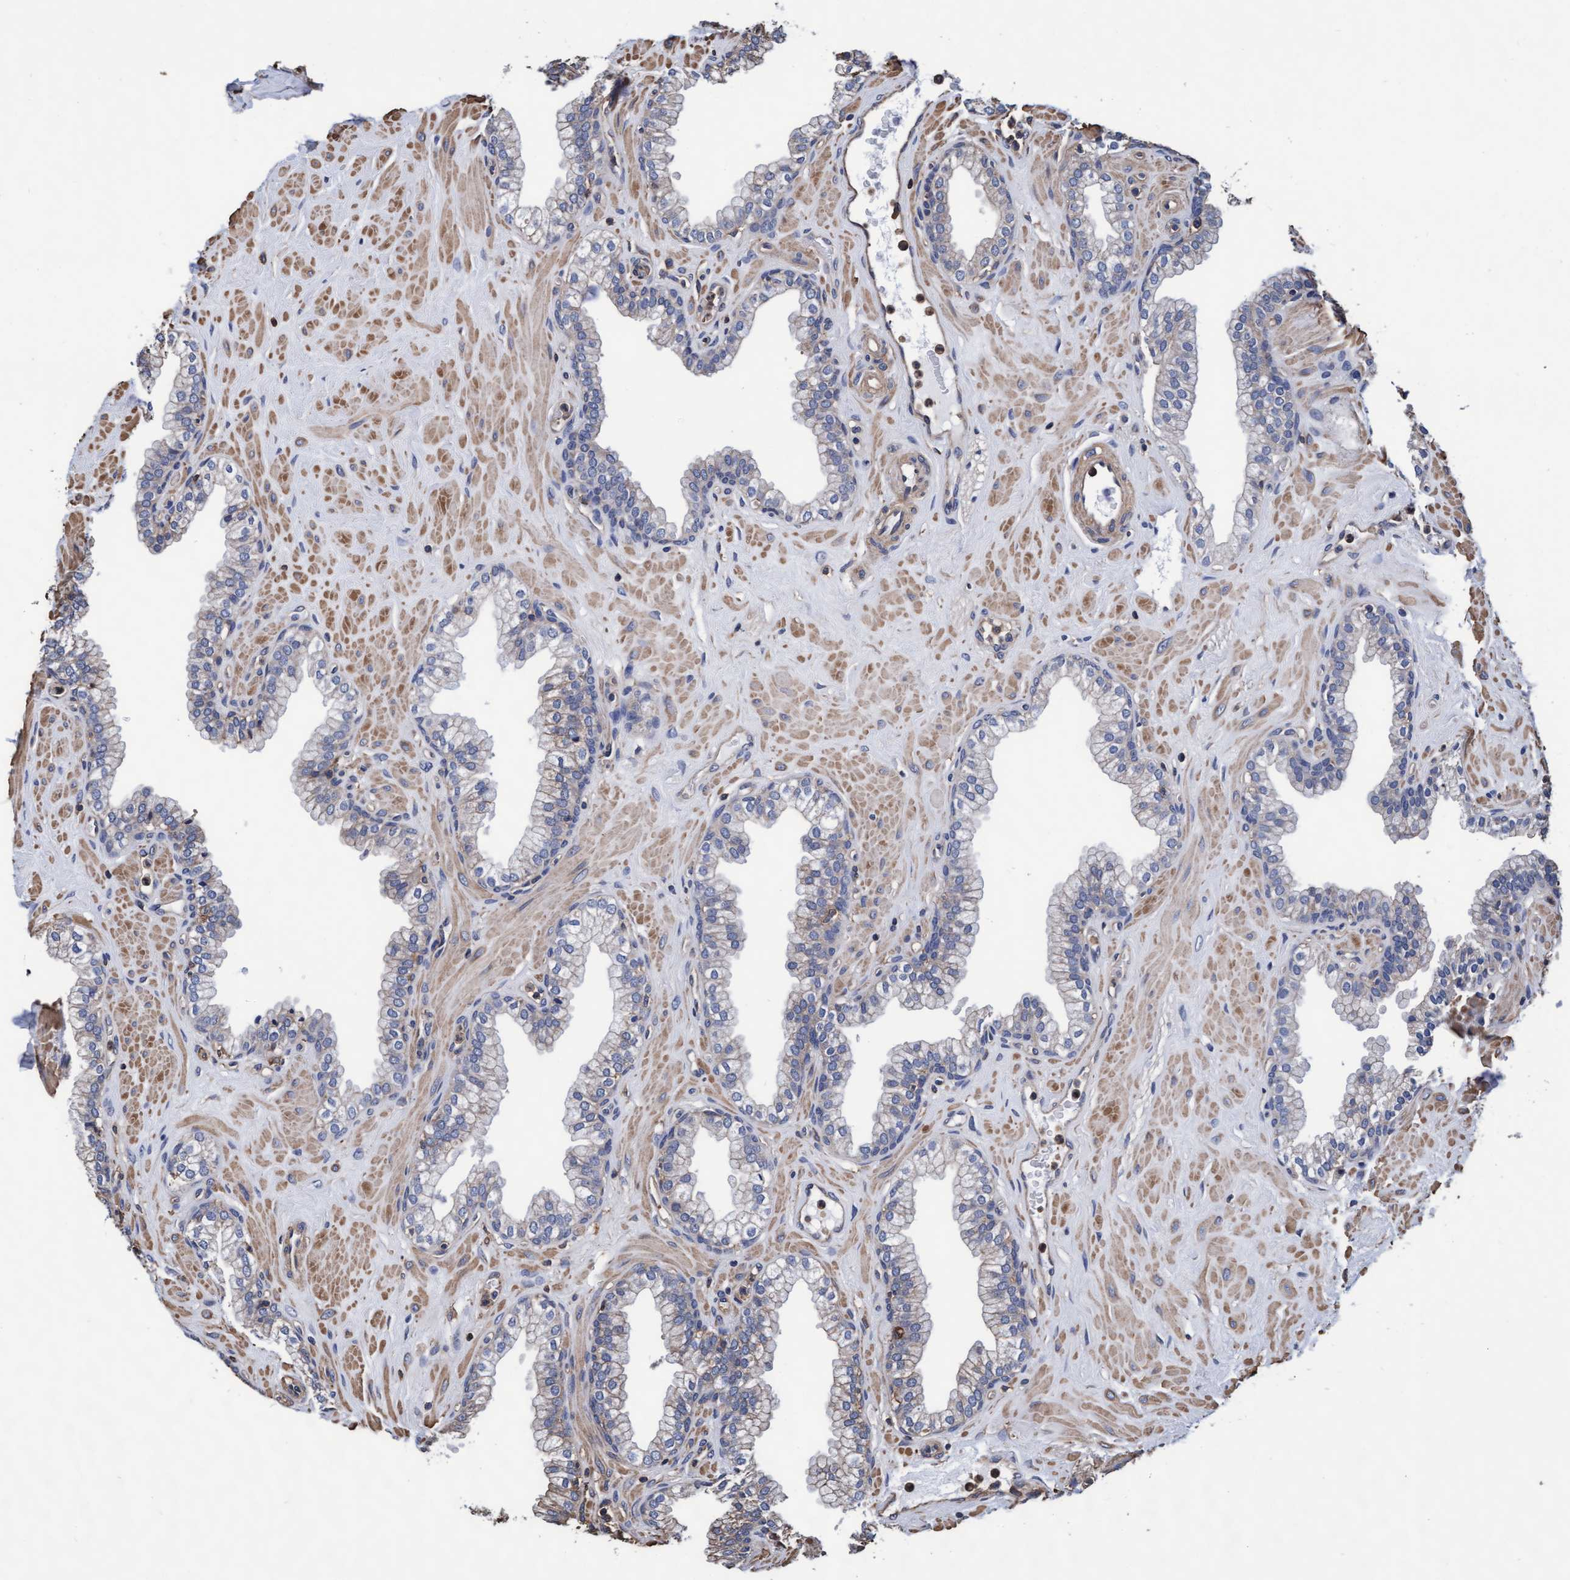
{"staining": {"intensity": "negative", "quantity": "none", "location": "none"}, "tissue": "prostate", "cell_type": "Glandular cells", "image_type": "normal", "snomed": [{"axis": "morphology", "description": "Normal tissue, NOS"}, {"axis": "morphology", "description": "Urothelial carcinoma, Low grade"}, {"axis": "topography", "description": "Urinary bladder"}, {"axis": "topography", "description": "Prostate"}], "caption": "This is a photomicrograph of immunohistochemistry staining of benign prostate, which shows no staining in glandular cells. Brightfield microscopy of immunohistochemistry stained with DAB (3,3'-diaminobenzidine) (brown) and hematoxylin (blue), captured at high magnification.", "gene": "GRHPR", "patient": {"sex": "male", "age": 60}}